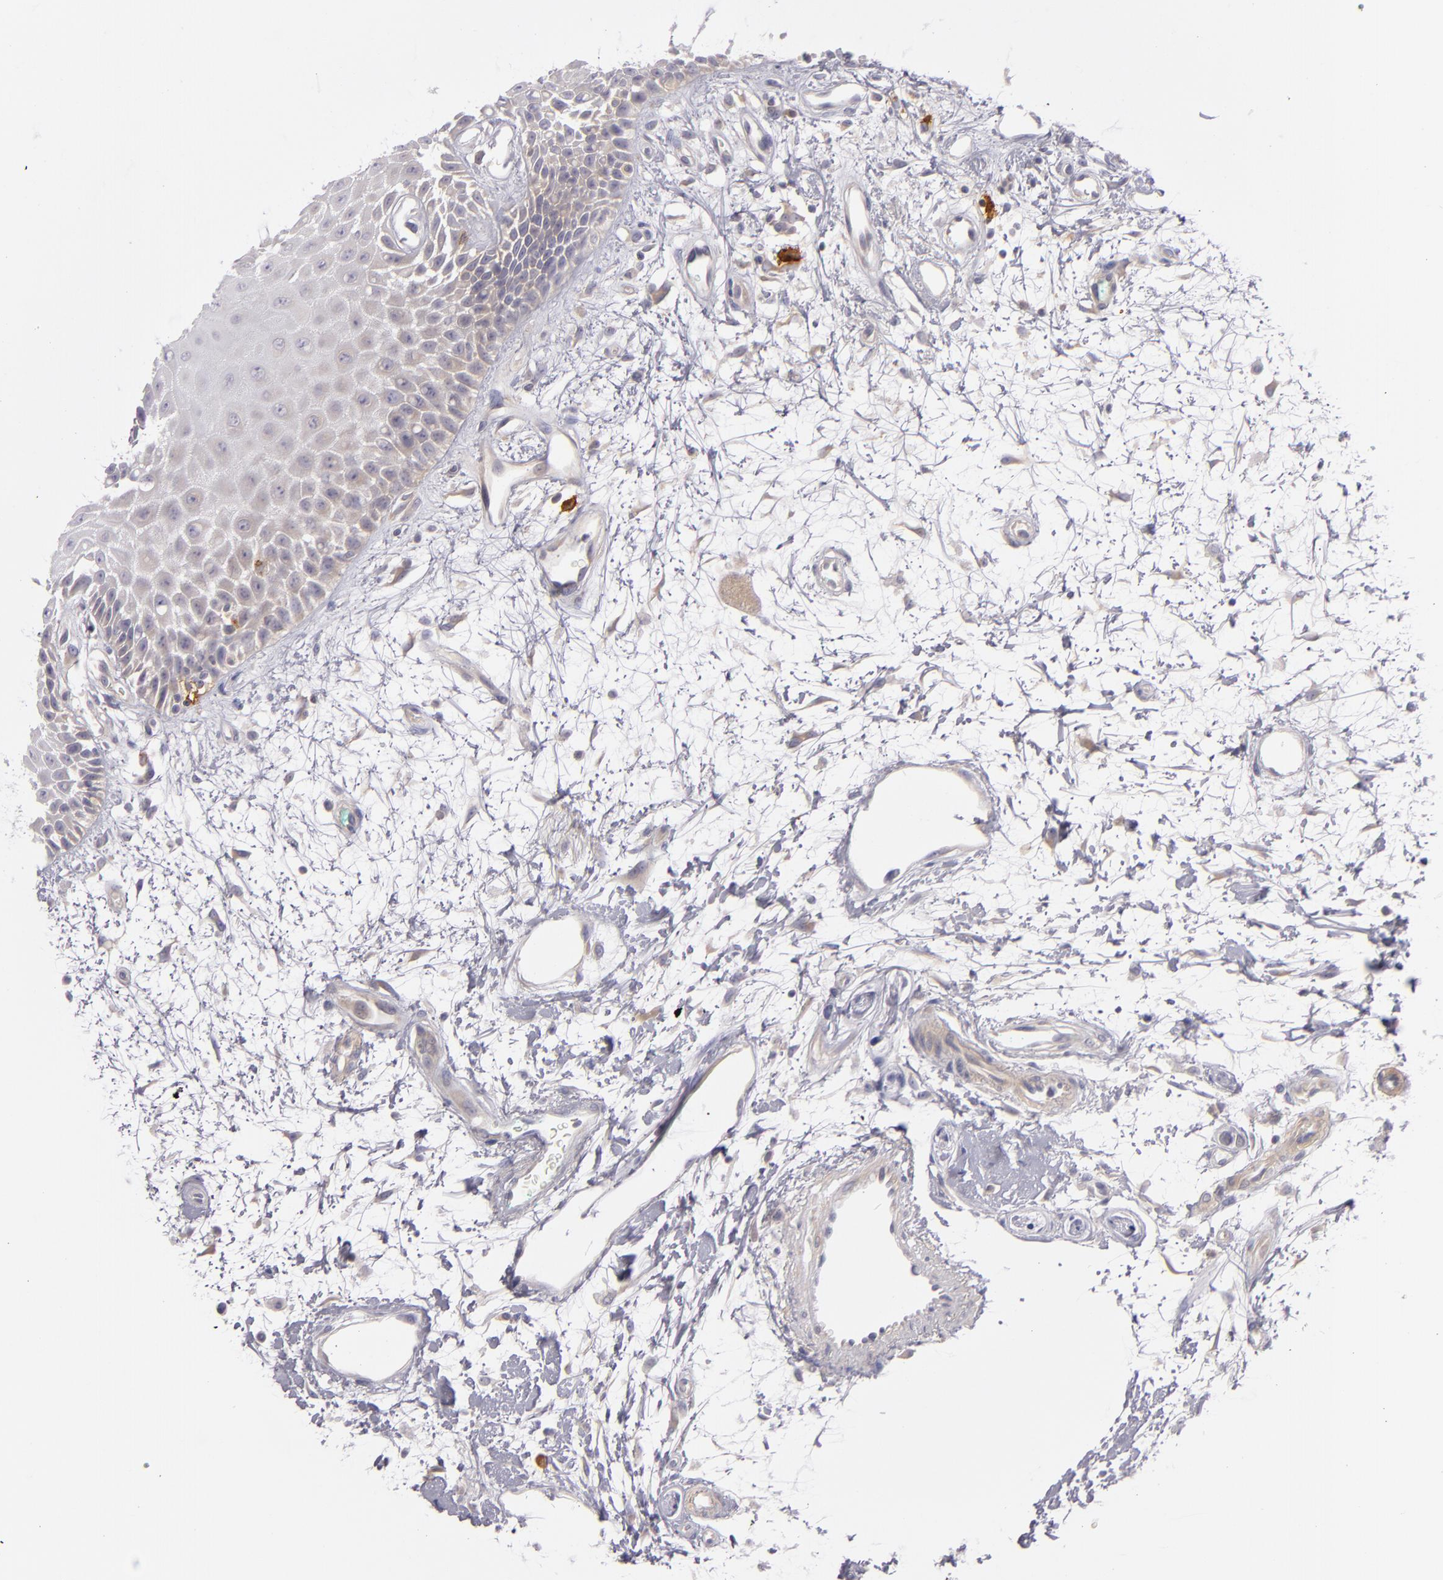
{"staining": {"intensity": "weak", "quantity": "<25%", "location": "cytoplasmic/membranous"}, "tissue": "oral mucosa", "cell_type": "Squamous epithelial cells", "image_type": "normal", "snomed": [{"axis": "morphology", "description": "Normal tissue, NOS"}, {"axis": "morphology", "description": "Squamous cell carcinoma, NOS"}, {"axis": "topography", "description": "Skeletal muscle"}, {"axis": "topography", "description": "Oral tissue"}, {"axis": "topography", "description": "Head-Neck"}], "caption": "Immunohistochemistry (IHC) micrograph of benign oral mucosa: human oral mucosa stained with DAB (3,3'-diaminobenzidine) shows no significant protein staining in squamous epithelial cells. Nuclei are stained in blue.", "gene": "CD83", "patient": {"sex": "female", "age": 84}}